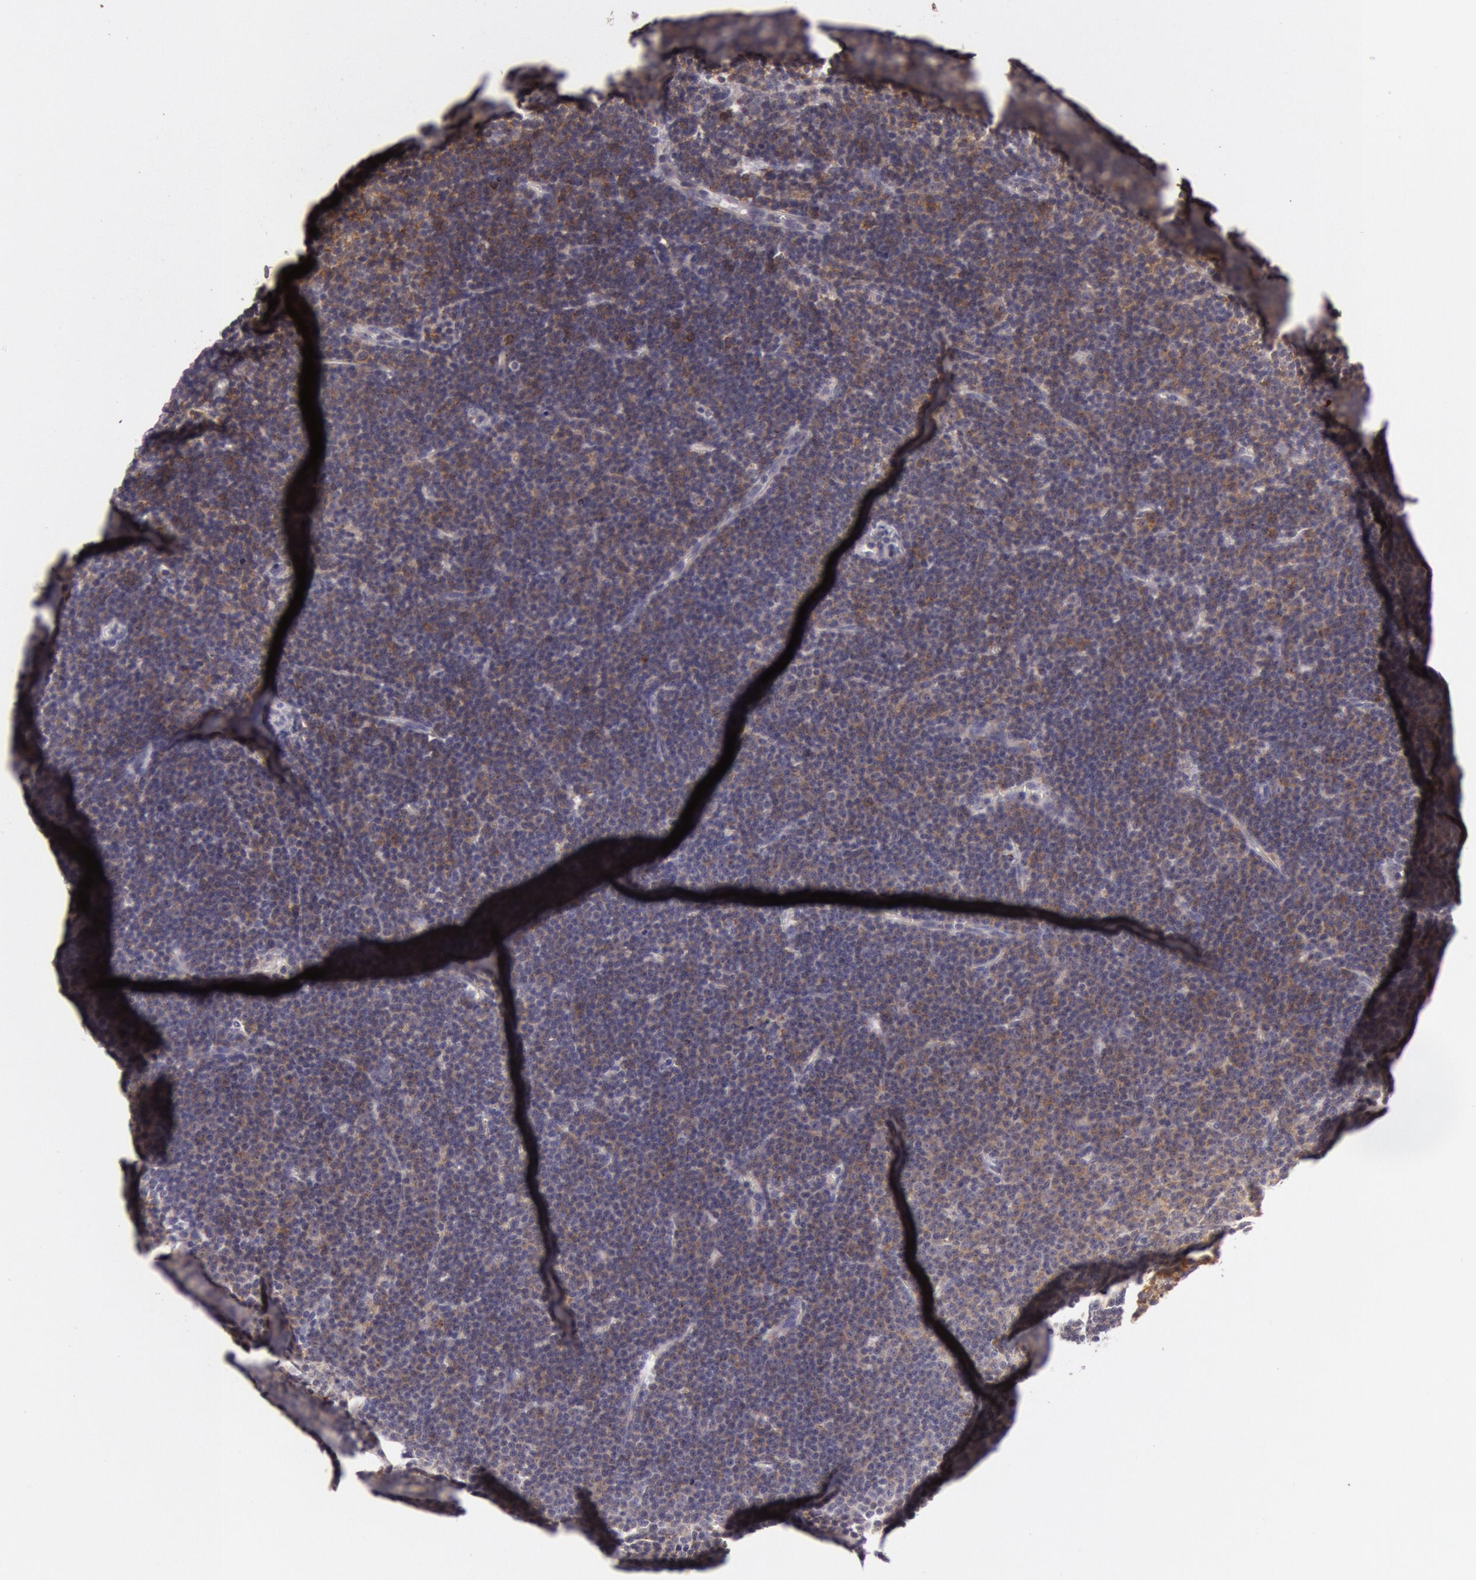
{"staining": {"intensity": "strong", "quantity": "25%-75%", "location": "cytoplasmic/membranous"}, "tissue": "lymphoma", "cell_type": "Tumor cells", "image_type": "cancer", "snomed": [{"axis": "morphology", "description": "Malignant lymphoma, non-Hodgkin's type, Low grade"}, {"axis": "topography", "description": "Lymph node"}], "caption": "Lymphoma tissue shows strong cytoplasmic/membranous positivity in approximately 25%-75% of tumor cells, visualized by immunohistochemistry.", "gene": "CDK16", "patient": {"sex": "male", "age": 57}}